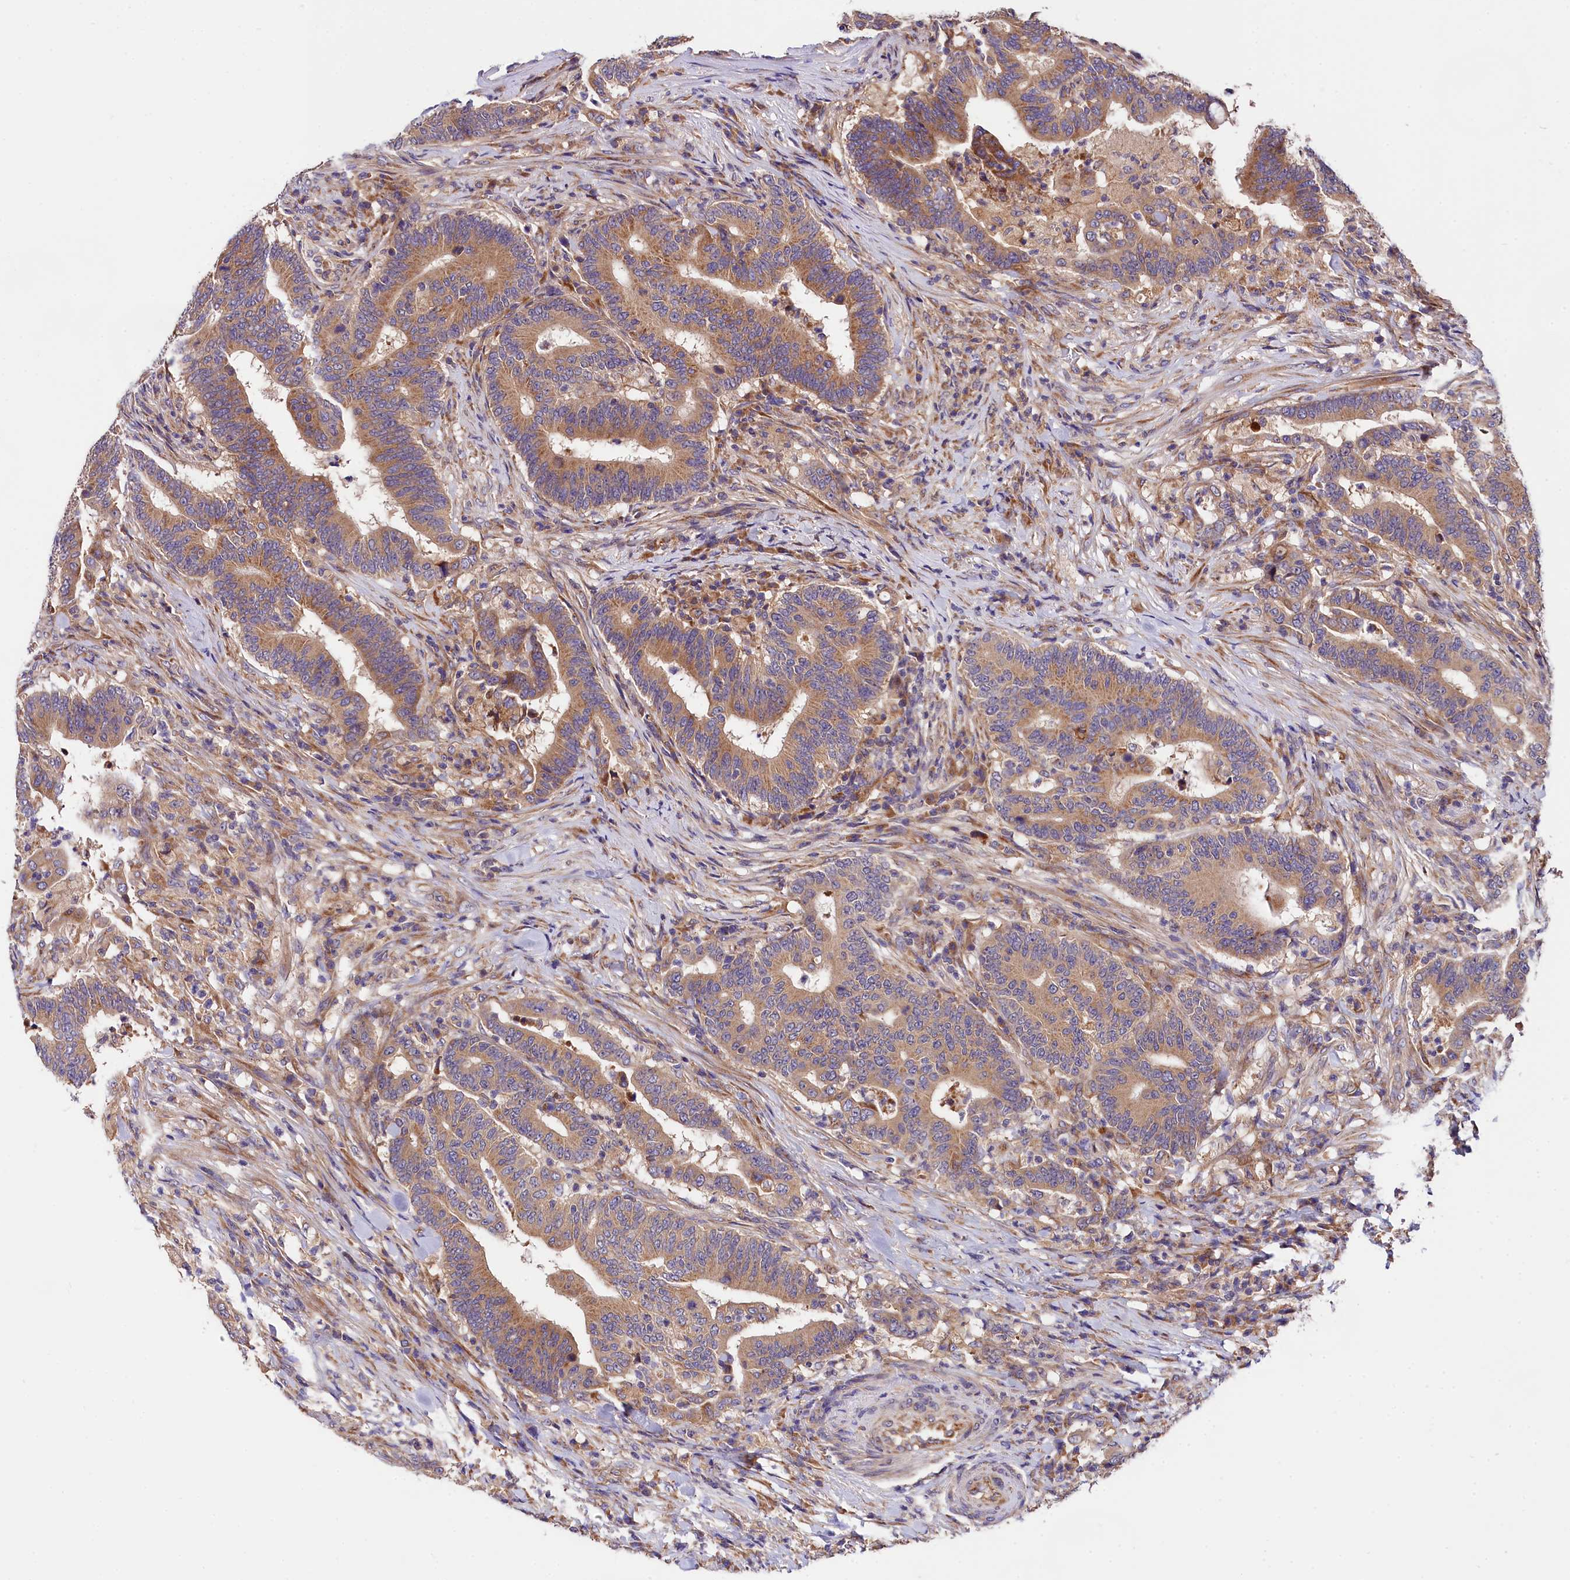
{"staining": {"intensity": "moderate", "quantity": ">75%", "location": "cytoplasmic/membranous"}, "tissue": "colorectal cancer", "cell_type": "Tumor cells", "image_type": "cancer", "snomed": [{"axis": "morphology", "description": "Adenocarcinoma, NOS"}, {"axis": "topography", "description": "Colon"}], "caption": "Immunohistochemical staining of human colorectal adenocarcinoma demonstrates medium levels of moderate cytoplasmic/membranous staining in approximately >75% of tumor cells. (Stains: DAB in brown, nuclei in blue, Microscopy: brightfield microscopy at high magnification).", "gene": "SPG11", "patient": {"sex": "female", "age": 66}}